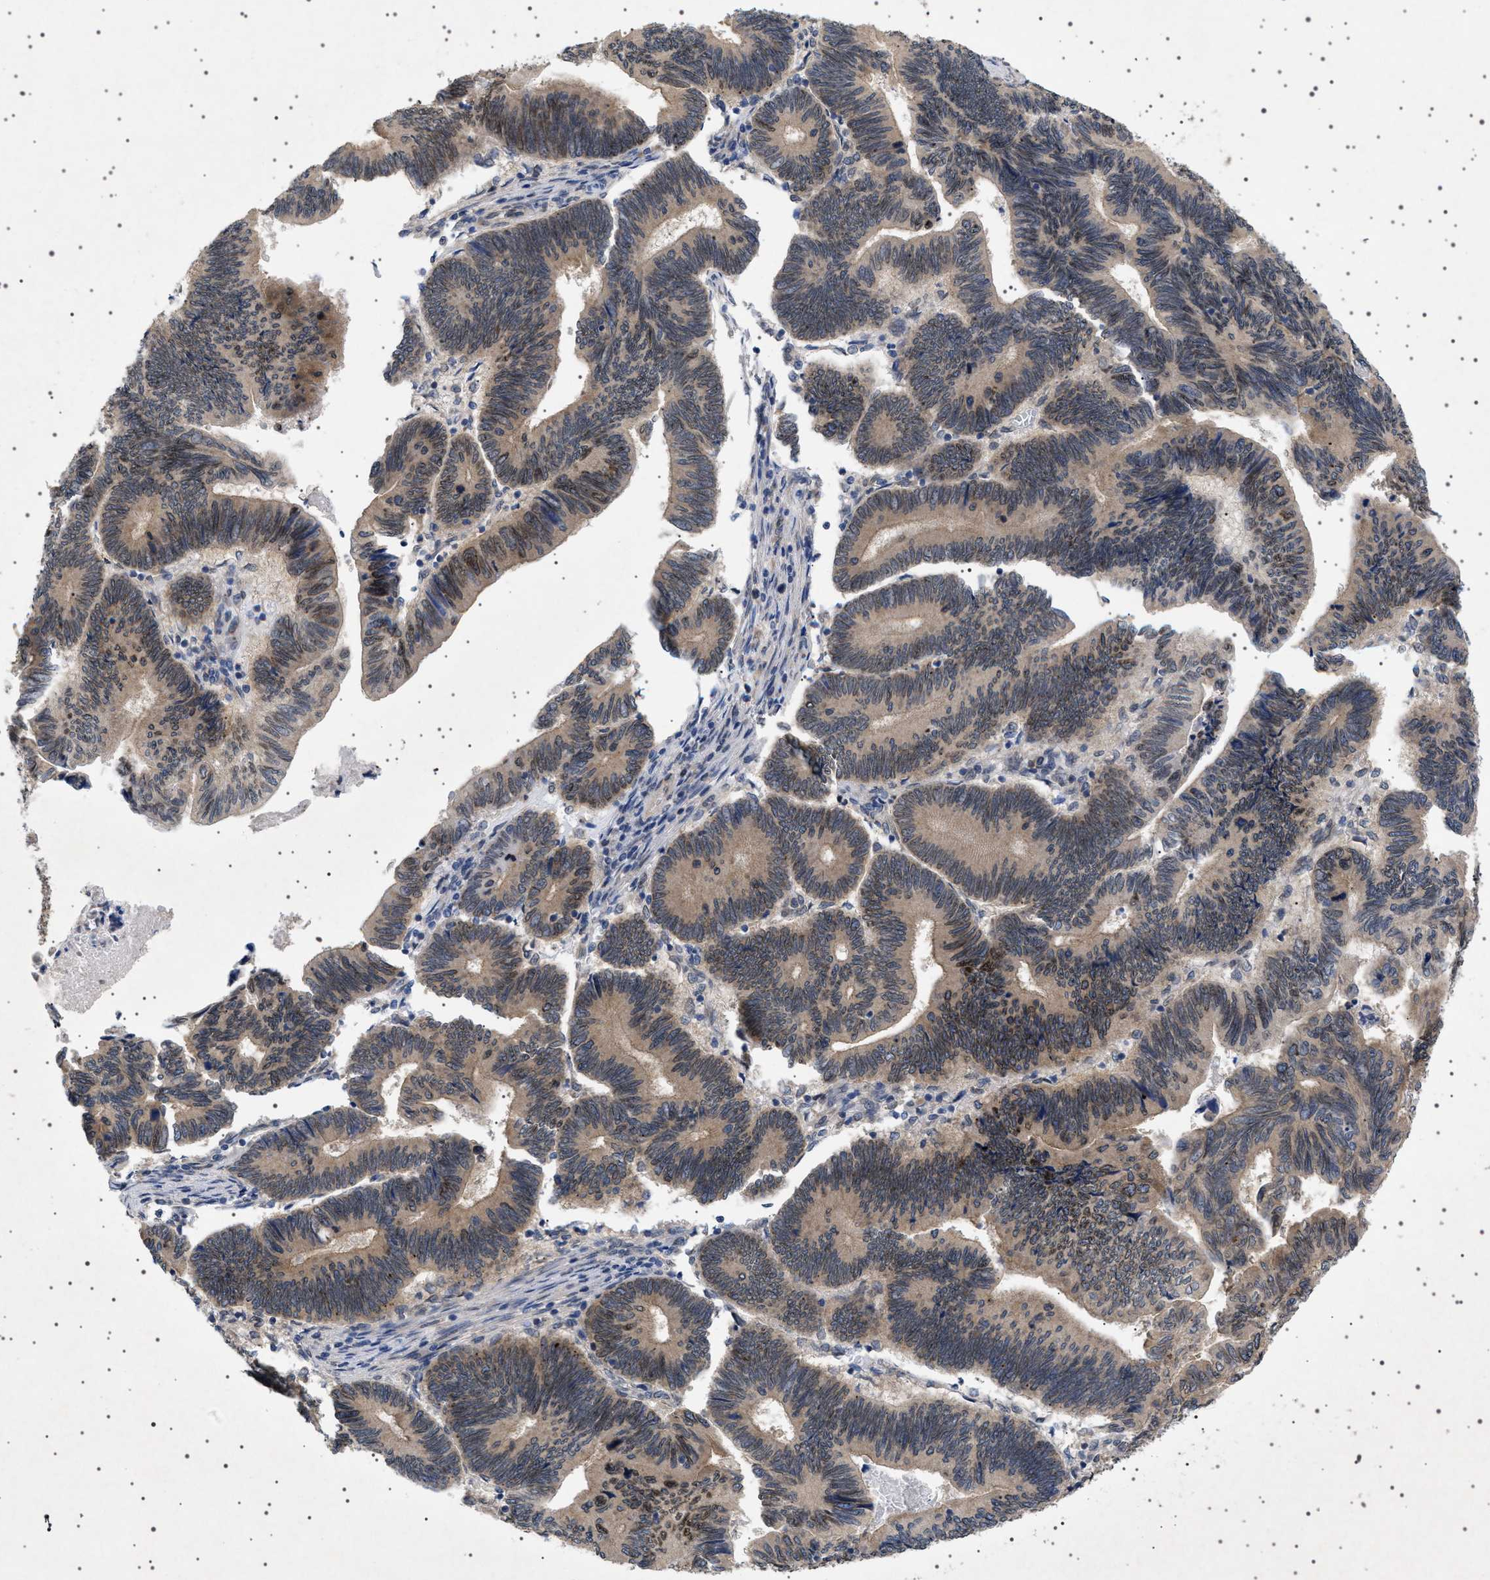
{"staining": {"intensity": "weak", "quantity": ">75%", "location": "cytoplasmic/membranous,nuclear"}, "tissue": "pancreatic cancer", "cell_type": "Tumor cells", "image_type": "cancer", "snomed": [{"axis": "morphology", "description": "Adenocarcinoma, NOS"}, {"axis": "topography", "description": "Pancreas"}], "caption": "Weak cytoplasmic/membranous and nuclear expression is identified in about >75% of tumor cells in pancreatic cancer (adenocarcinoma).", "gene": "NUP93", "patient": {"sex": "female", "age": 70}}